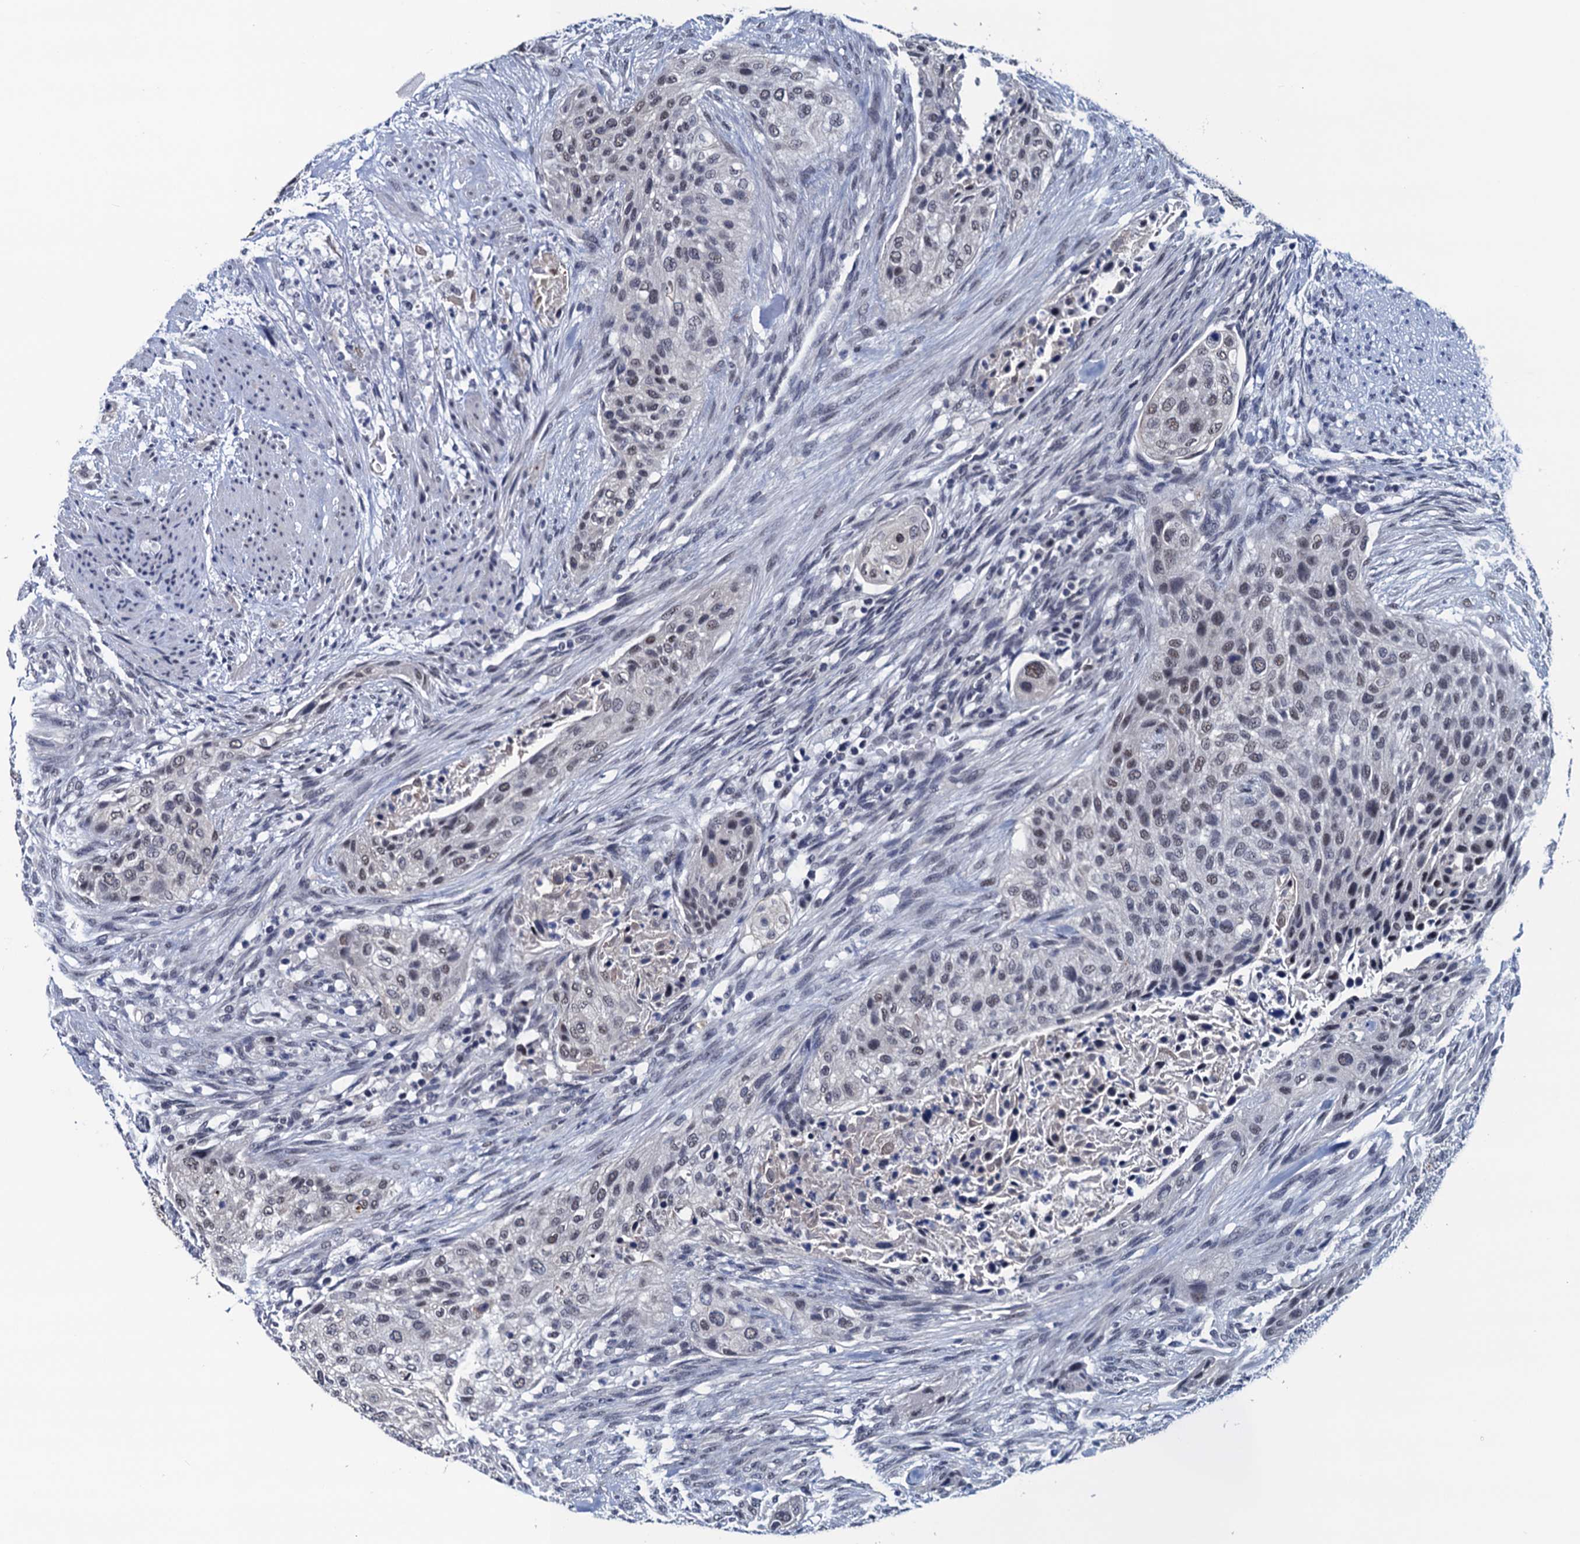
{"staining": {"intensity": "weak", "quantity": "<25%", "location": "nuclear"}, "tissue": "urothelial cancer", "cell_type": "Tumor cells", "image_type": "cancer", "snomed": [{"axis": "morphology", "description": "Urothelial carcinoma, High grade"}, {"axis": "topography", "description": "Urinary bladder"}], "caption": "A micrograph of human urothelial carcinoma (high-grade) is negative for staining in tumor cells.", "gene": "FNBP4", "patient": {"sex": "male", "age": 35}}